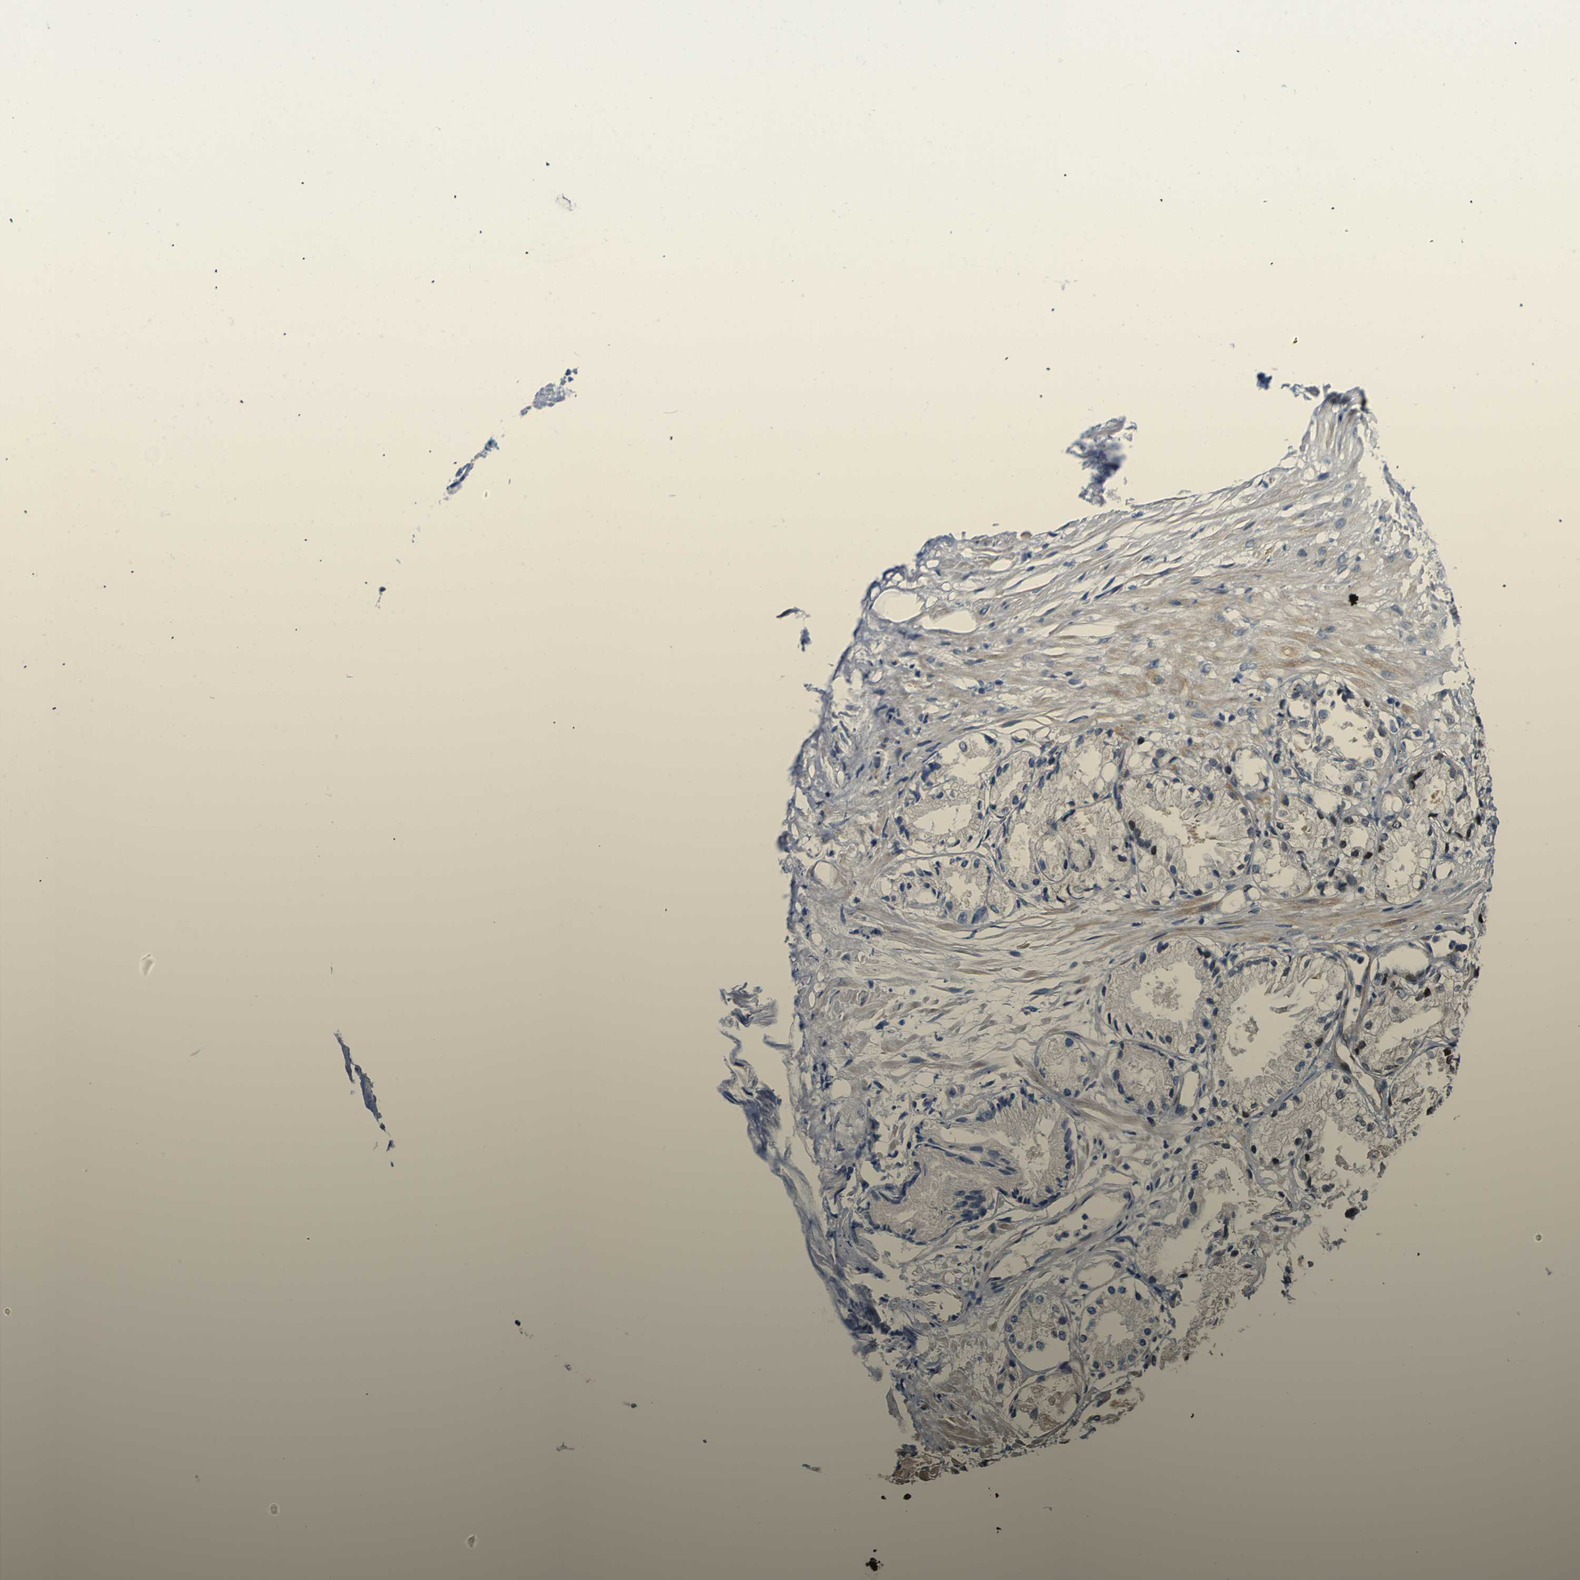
{"staining": {"intensity": "negative", "quantity": "none", "location": "none"}, "tissue": "prostate cancer", "cell_type": "Tumor cells", "image_type": "cancer", "snomed": [{"axis": "morphology", "description": "Adenocarcinoma, Low grade"}, {"axis": "topography", "description": "Prostate"}], "caption": "Immunohistochemistry (IHC) histopathology image of prostate cancer (adenocarcinoma (low-grade)) stained for a protein (brown), which exhibits no staining in tumor cells.", "gene": "KDM7A", "patient": {"sex": "male", "age": 72}}